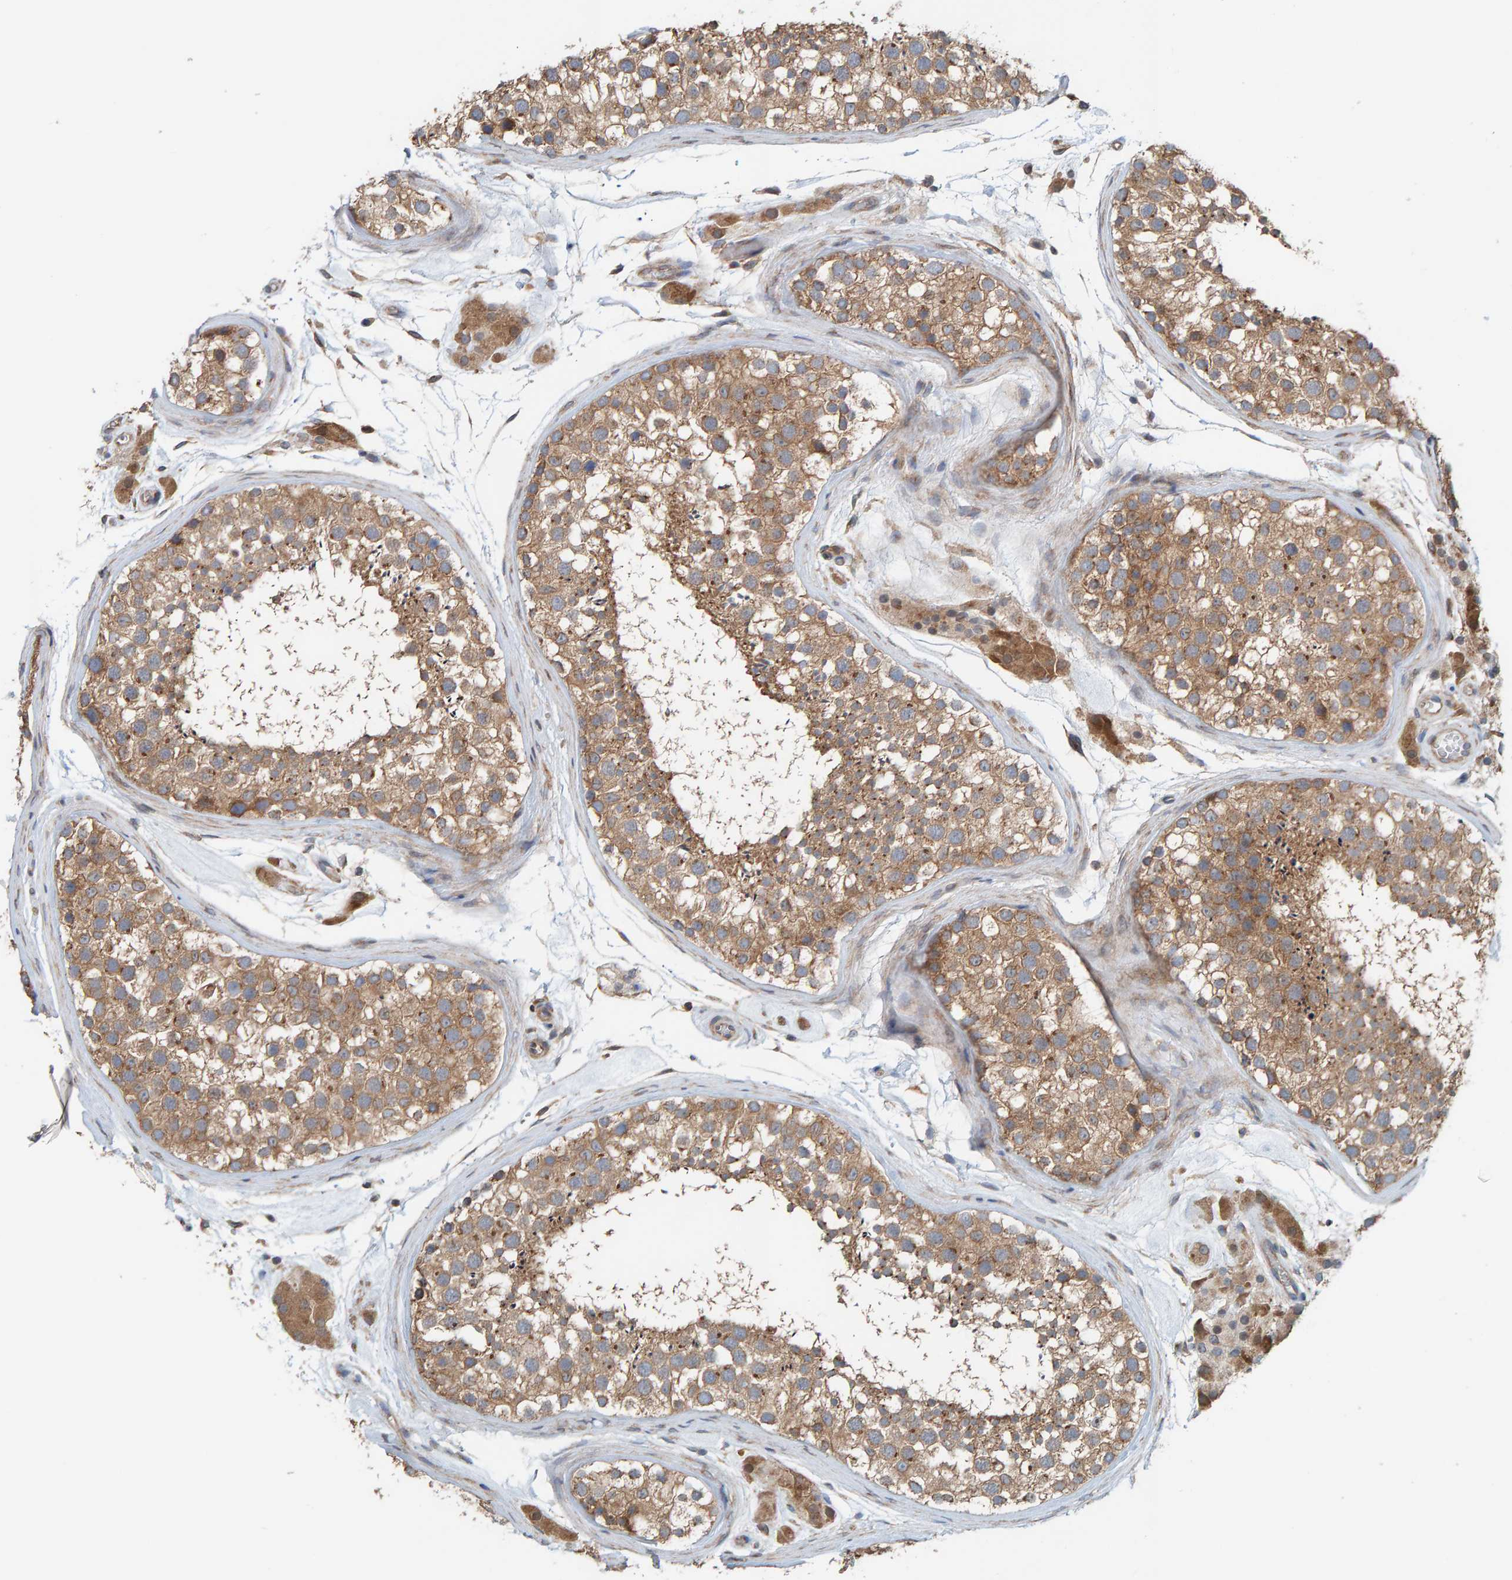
{"staining": {"intensity": "moderate", "quantity": ">75%", "location": "cytoplasmic/membranous"}, "tissue": "testis", "cell_type": "Cells in seminiferous ducts", "image_type": "normal", "snomed": [{"axis": "morphology", "description": "Normal tissue, NOS"}, {"axis": "topography", "description": "Testis"}], "caption": "Immunohistochemical staining of normal testis reveals moderate cytoplasmic/membranous protein staining in about >75% of cells in seminiferous ducts.", "gene": "UBAP1", "patient": {"sex": "male", "age": 46}}